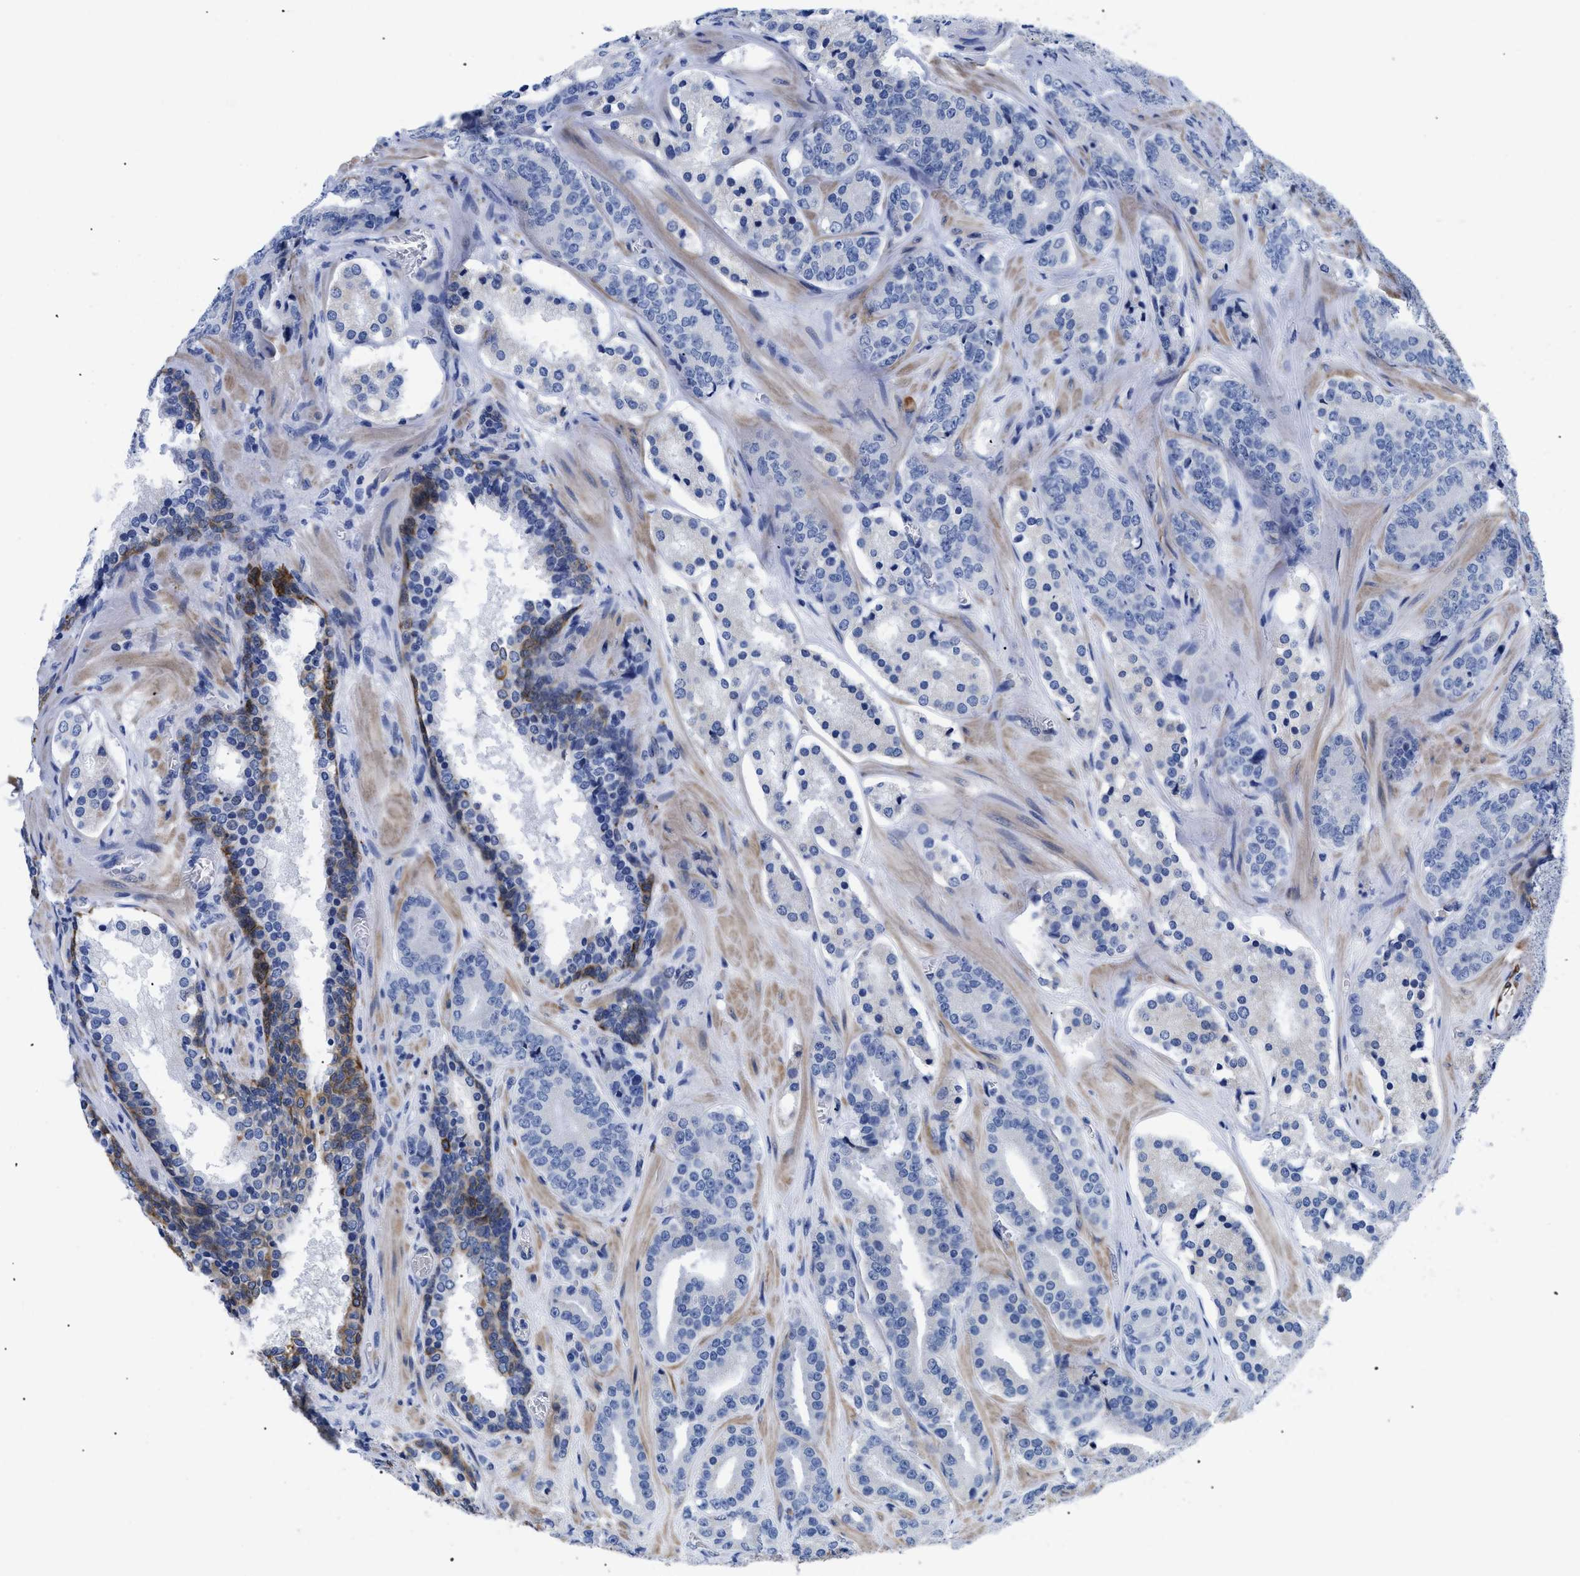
{"staining": {"intensity": "negative", "quantity": "none", "location": "none"}, "tissue": "prostate cancer", "cell_type": "Tumor cells", "image_type": "cancer", "snomed": [{"axis": "morphology", "description": "Adenocarcinoma, High grade"}, {"axis": "topography", "description": "Prostate"}], "caption": "The photomicrograph shows no significant staining in tumor cells of prostate high-grade adenocarcinoma.", "gene": "TMEM68", "patient": {"sex": "male", "age": 60}}